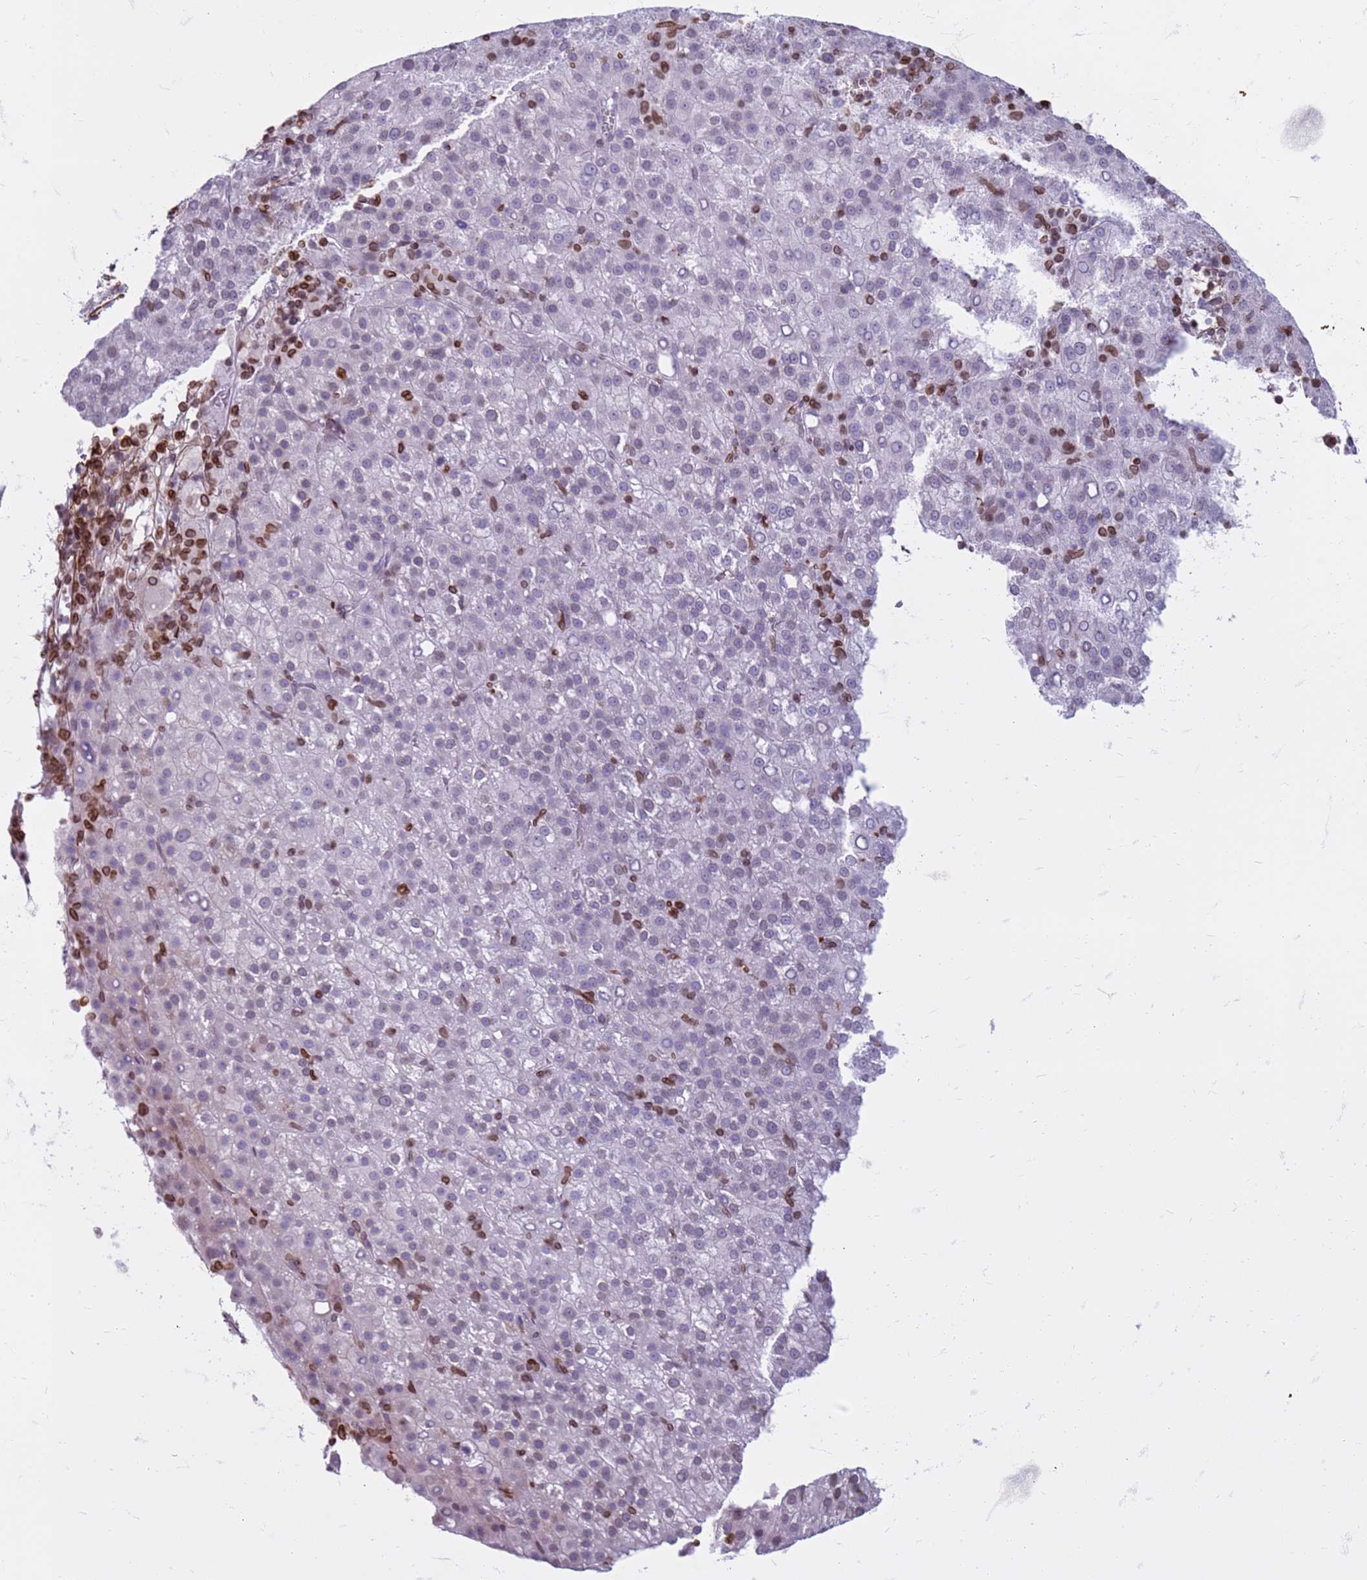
{"staining": {"intensity": "negative", "quantity": "none", "location": "none"}, "tissue": "liver cancer", "cell_type": "Tumor cells", "image_type": "cancer", "snomed": [{"axis": "morphology", "description": "Carcinoma, Hepatocellular, NOS"}, {"axis": "topography", "description": "Liver"}], "caption": "DAB immunohistochemical staining of liver cancer (hepatocellular carcinoma) shows no significant expression in tumor cells.", "gene": "METTL25B", "patient": {"sex": "female", "age": 58}}